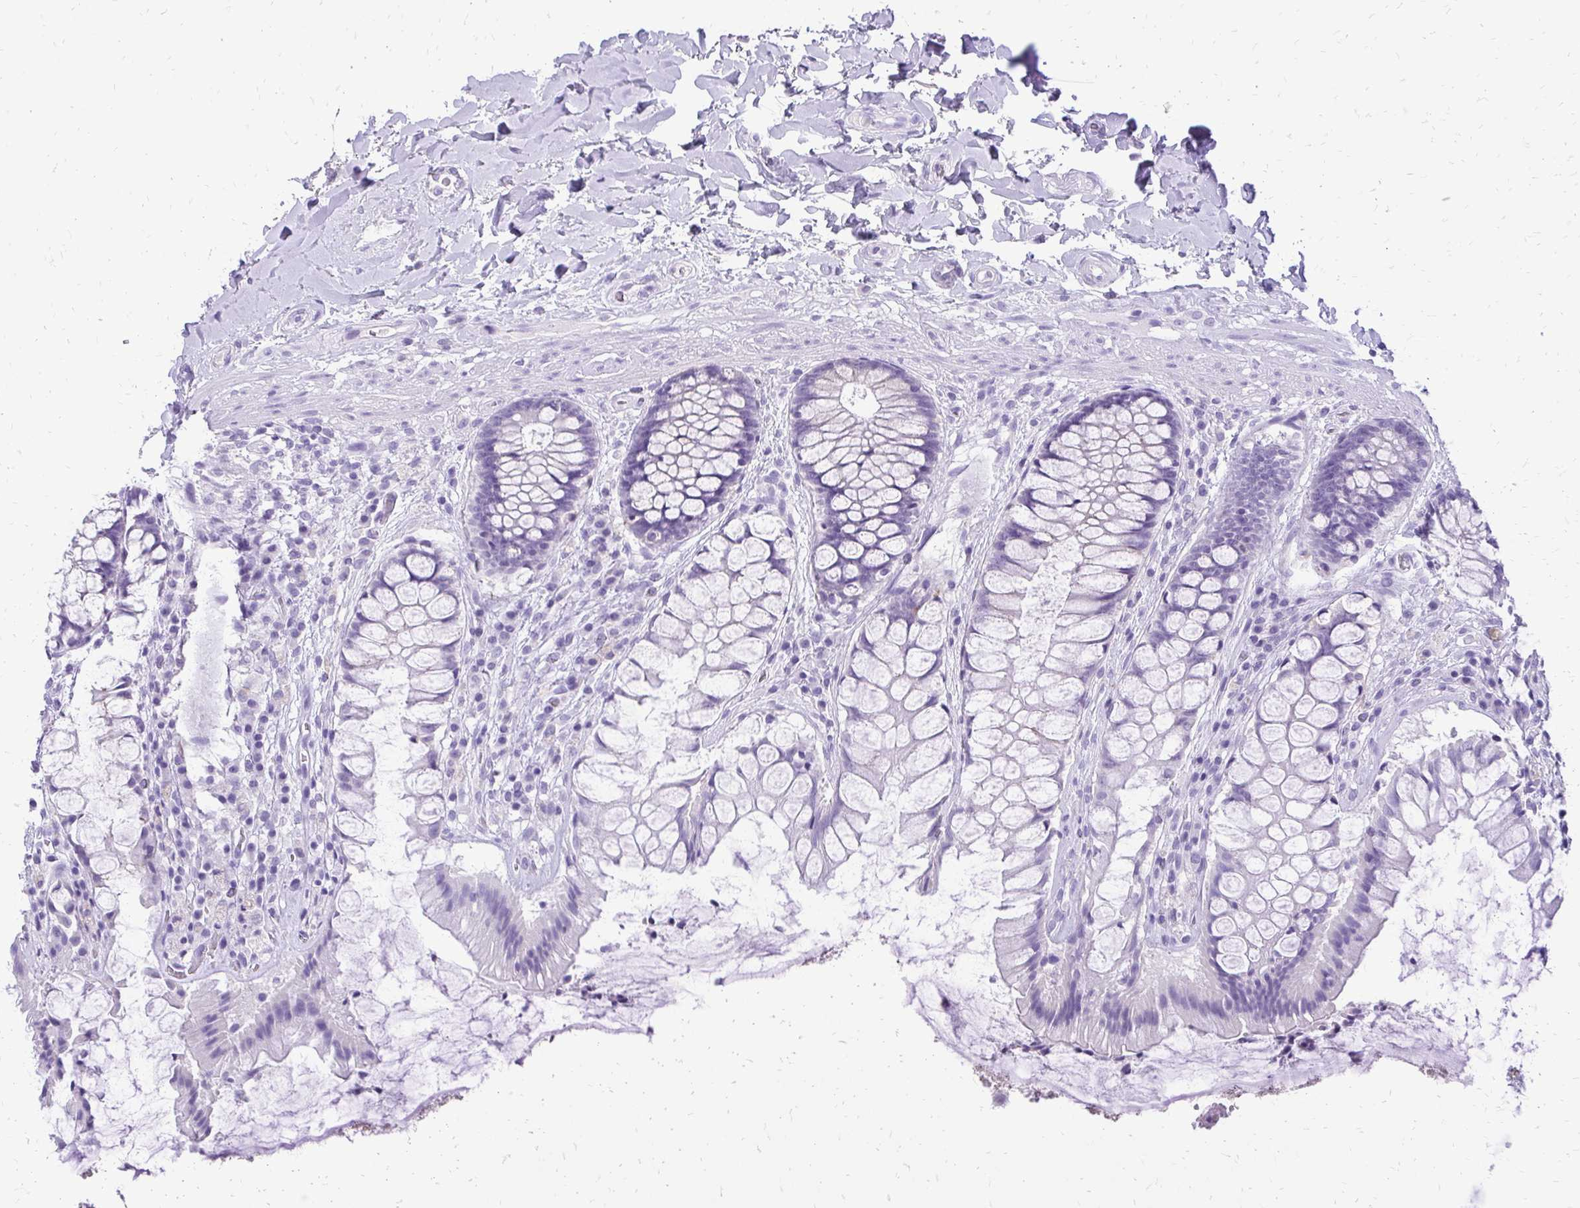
{"staining": {"intensity": "negative", "quantity": "none", "location": "none"}, "tissue": "rectum", "cell_type": "Glandular cells", "image_type": "normal", "snomed": [{"axis": "morphology", "description": "Normal tissue, NOS"}, {"axis": "topography", "description": "Rectum"}], "caption": "Glandular cells are negative for protein expression in benign human rectum. (Brightfield microscopy of DAB immunohistochemistry (IHC) at high magnification).", "gene": "SLC32A1", "patient": {"sex": "female", "age": 58}}